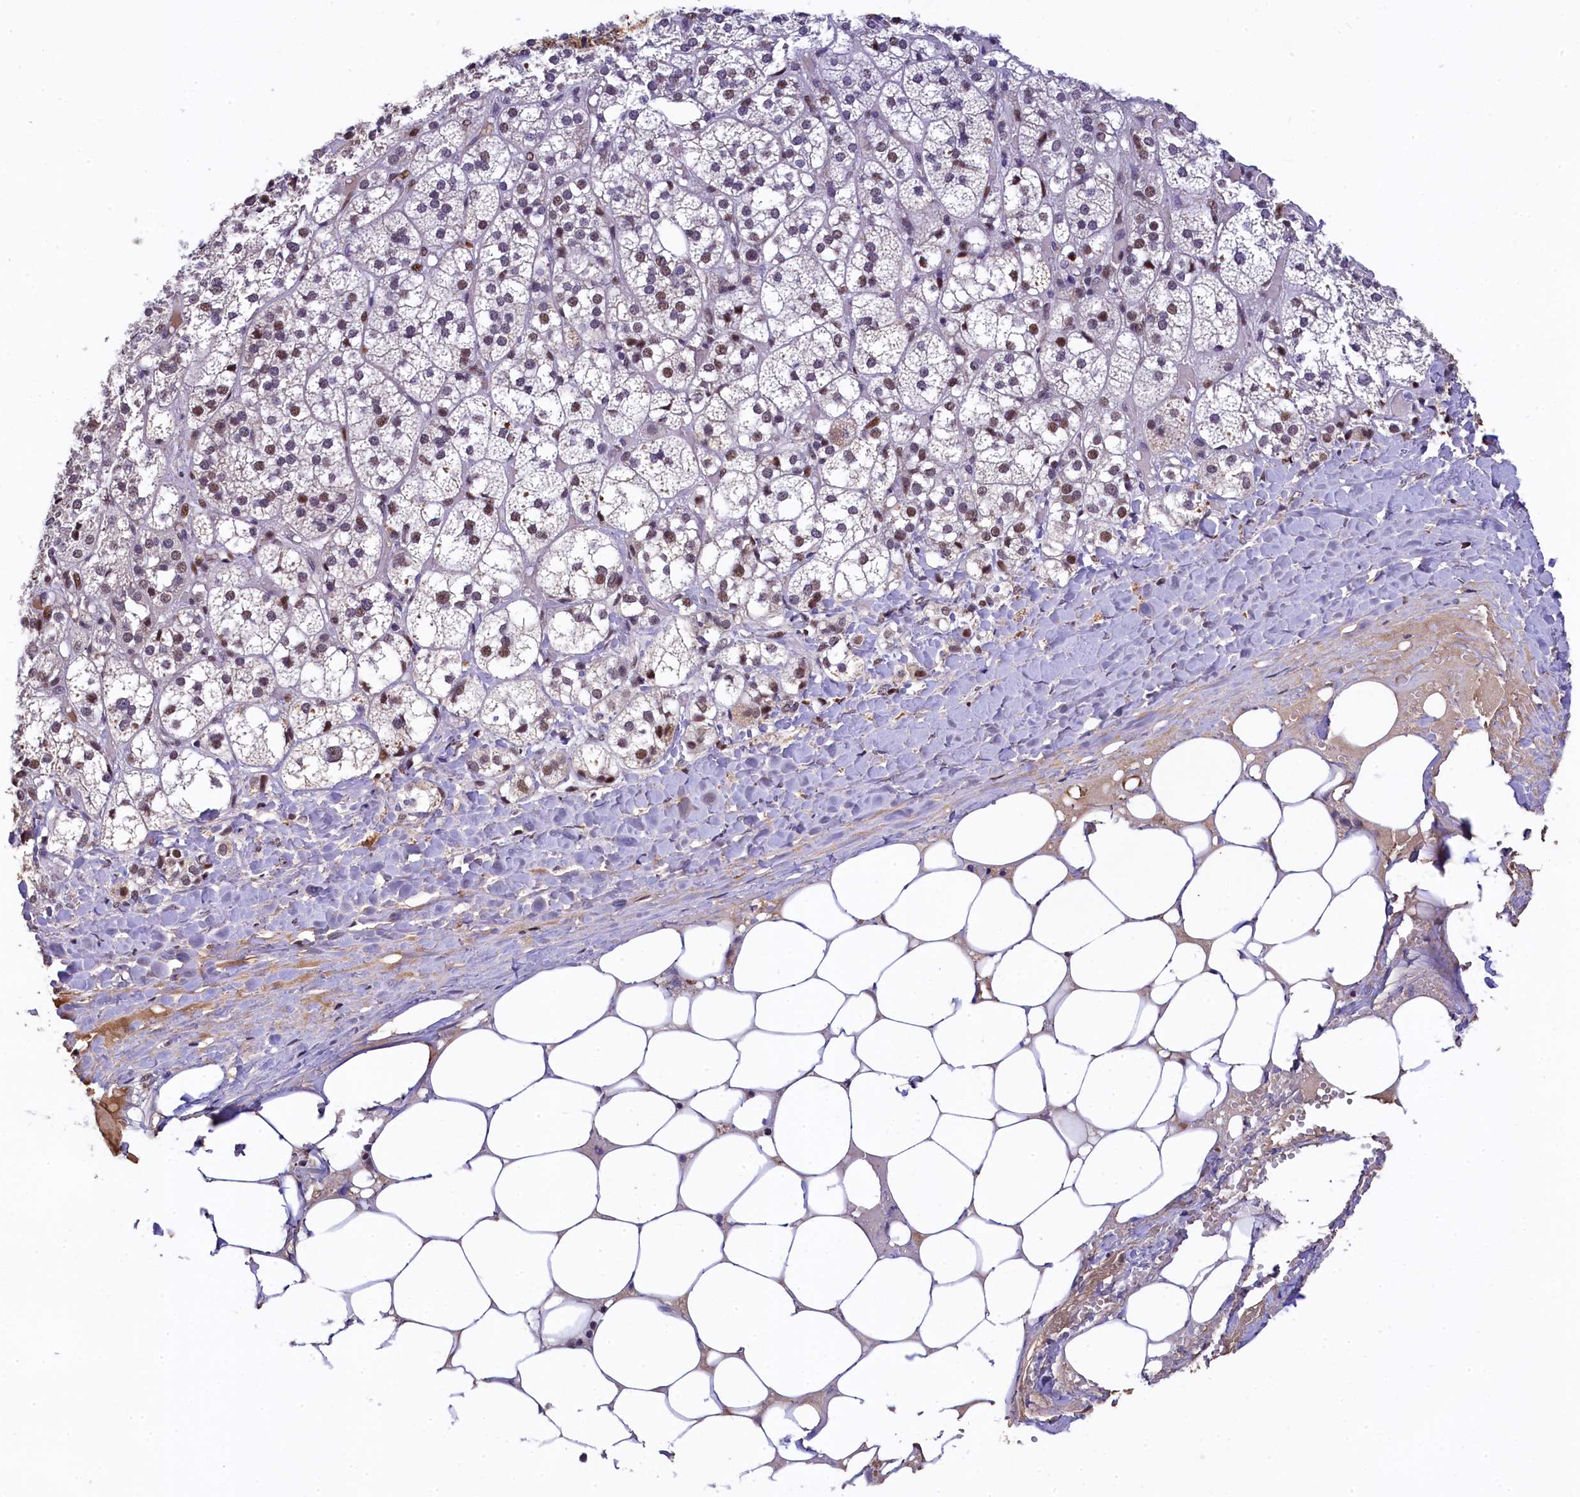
{"staining": {"intensity": "moderate", "quantity": ">75%", "location": "nuclear"}, "tissue": "adrenal gland", "cell_type": "Glandular cells", "image_type": "normal", "snomed": [{"axis": "morphology", "description": "Normal tissue, NOS"}, {"axis": "topography", "description": "Adrenal gland"}], "caption": "A brown stain shows moderate nuclear positivity of a protein in glandular cells of normal human adrenal gland.", "gene": "HECTD4", "patient": {"sex": "female", "age": 61}}